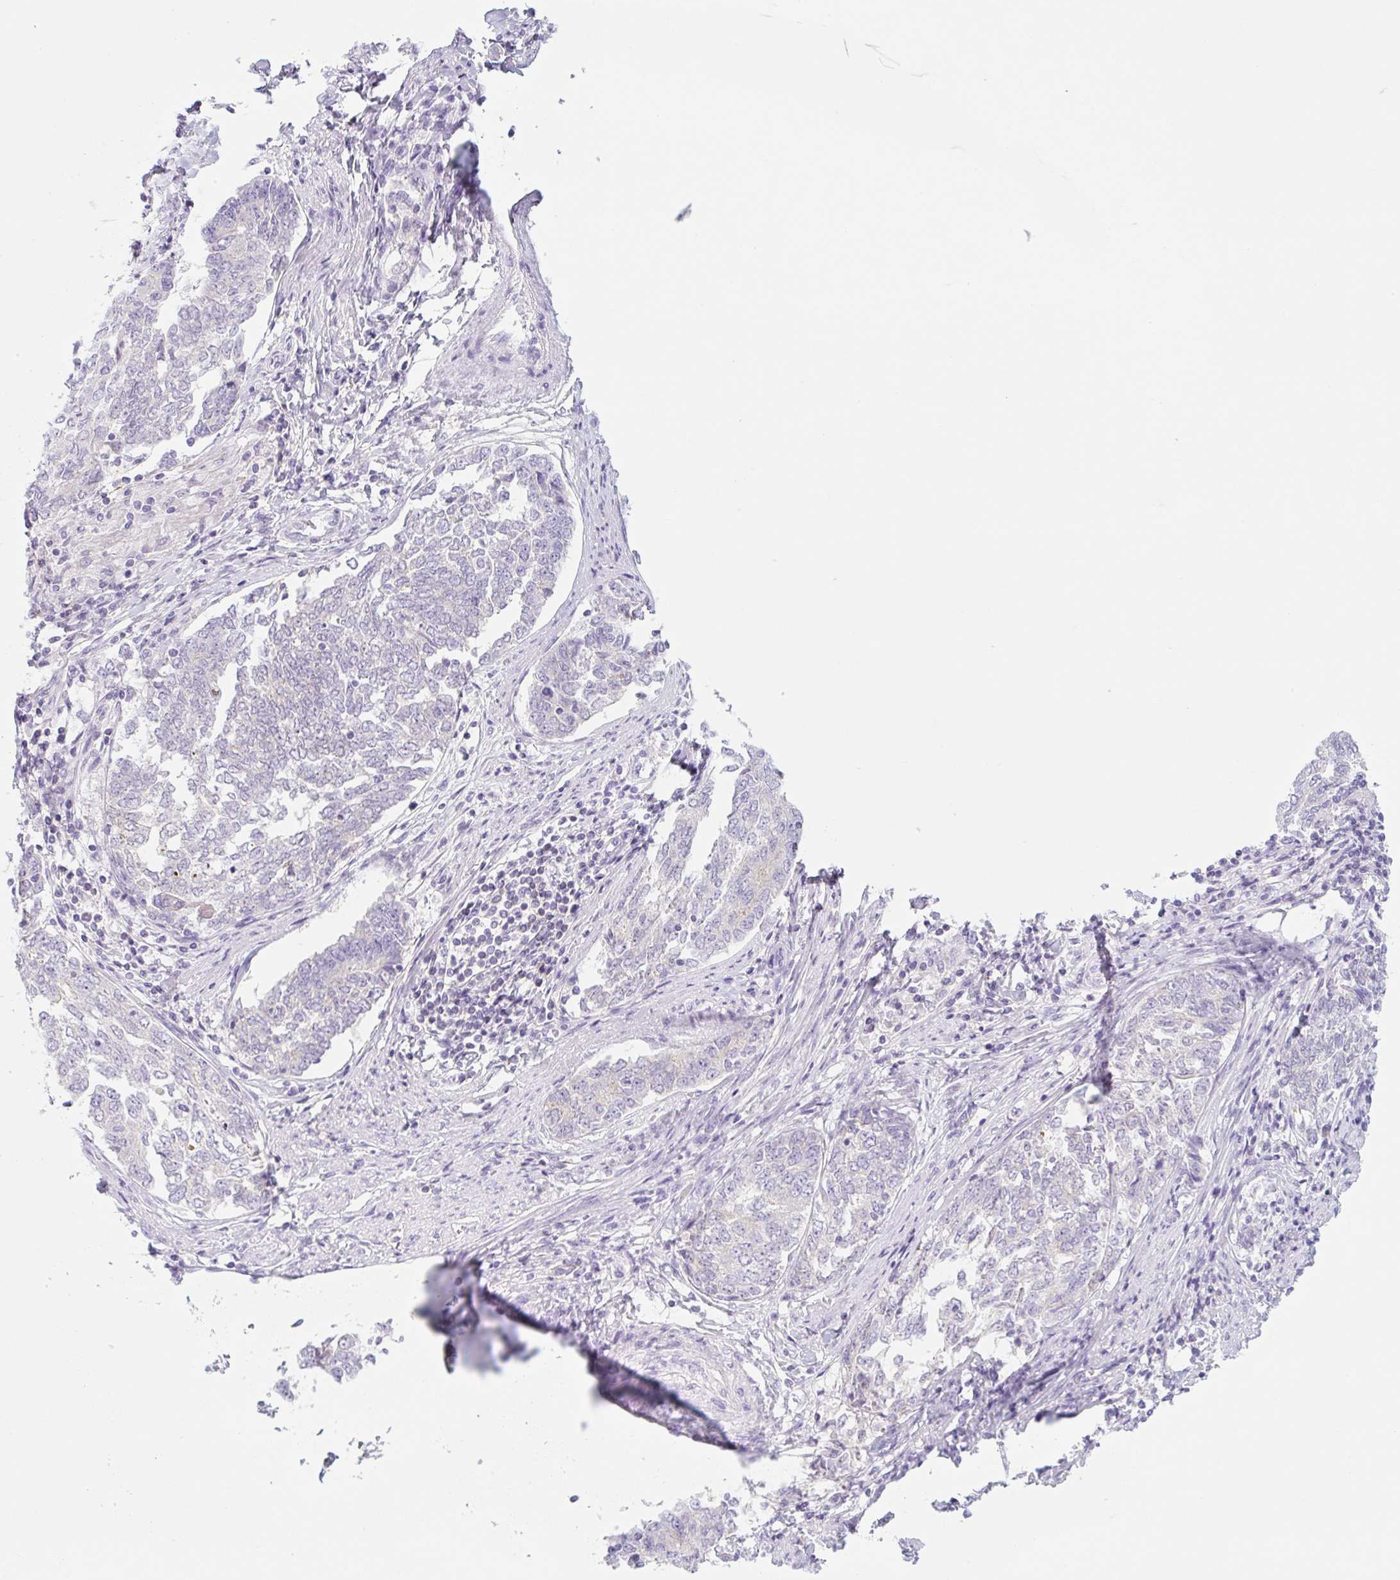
{"staining": {"intensity": "negative", "quantity": "none", "location": "none"}, "tissue": "endometrial cancer", "cell_type": "Tumor cells", "image_type": "cancer", "snomed": [{"axis": "morphology", "description": "Adenocarcinoma, NOS"}, {"axis": "topography", "description": "Endometrium"}], "caption": "Immunohistochemistry micrograph of neoplastic tissue: human endometrial cancer (adenocarcinoma) stained with DAB (3,3'-diaminobenzidine) demonstrates no significant protein positivity in tumor cells.", "gene": "LYVE1", "patient": {"sex": "female", "age": 80}}